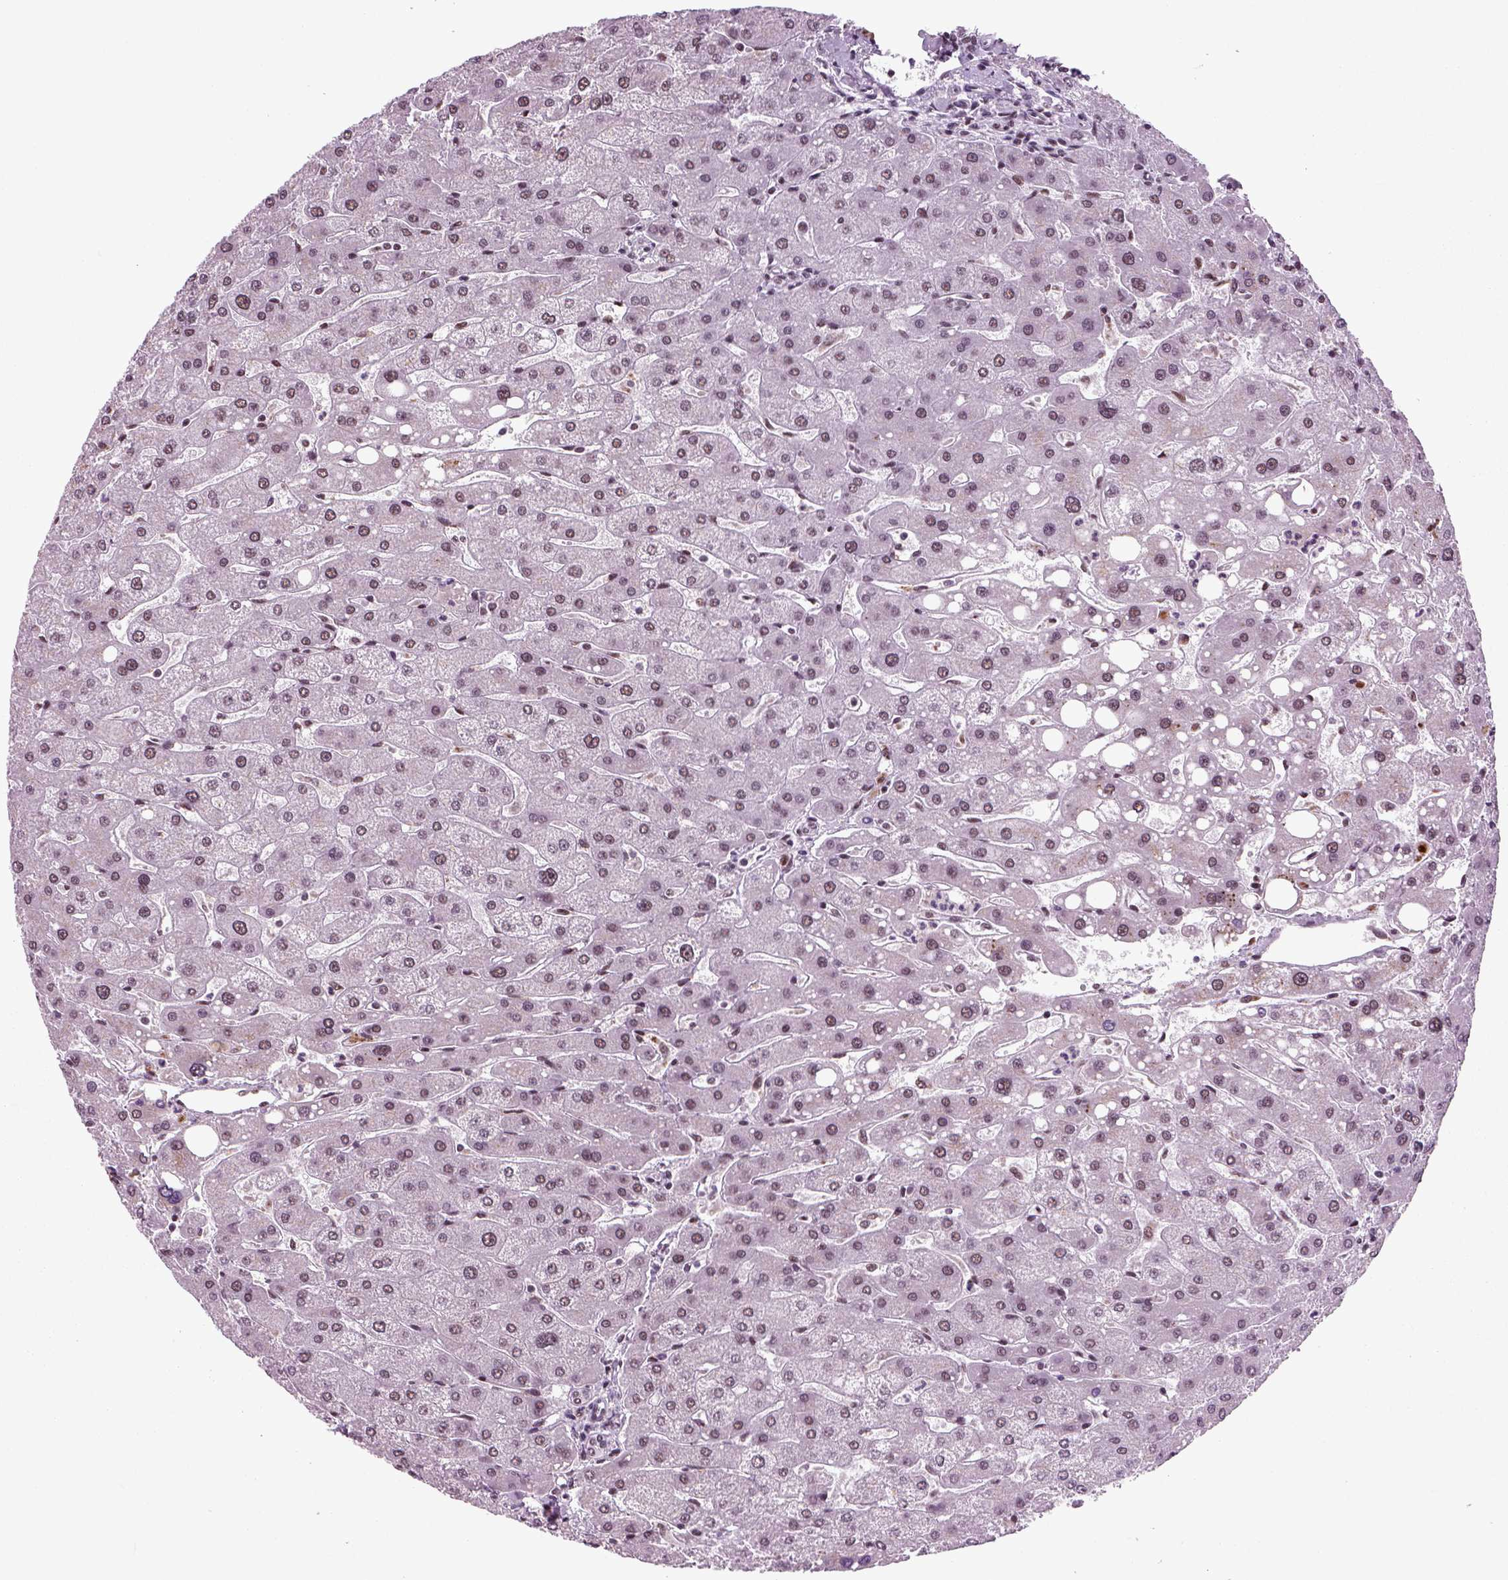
{"staining": {"intensity": "negative", "quantity": "none", "location": "none"}, "tissue": "liver", "cell_type": "Cholangiocytes", "image_type": "normal", "snomed": [{"axis": "morphology", "description": "Normal tissue, NOS"}, {"axis": "topography", "description": "Liver"}], "caption": "This is an immunohistochemistry micrograph of normal liver. There is no staining in cholangiocytes.", "gene": "RCOR3", "patient": {"sex": "male", "age": 67}}